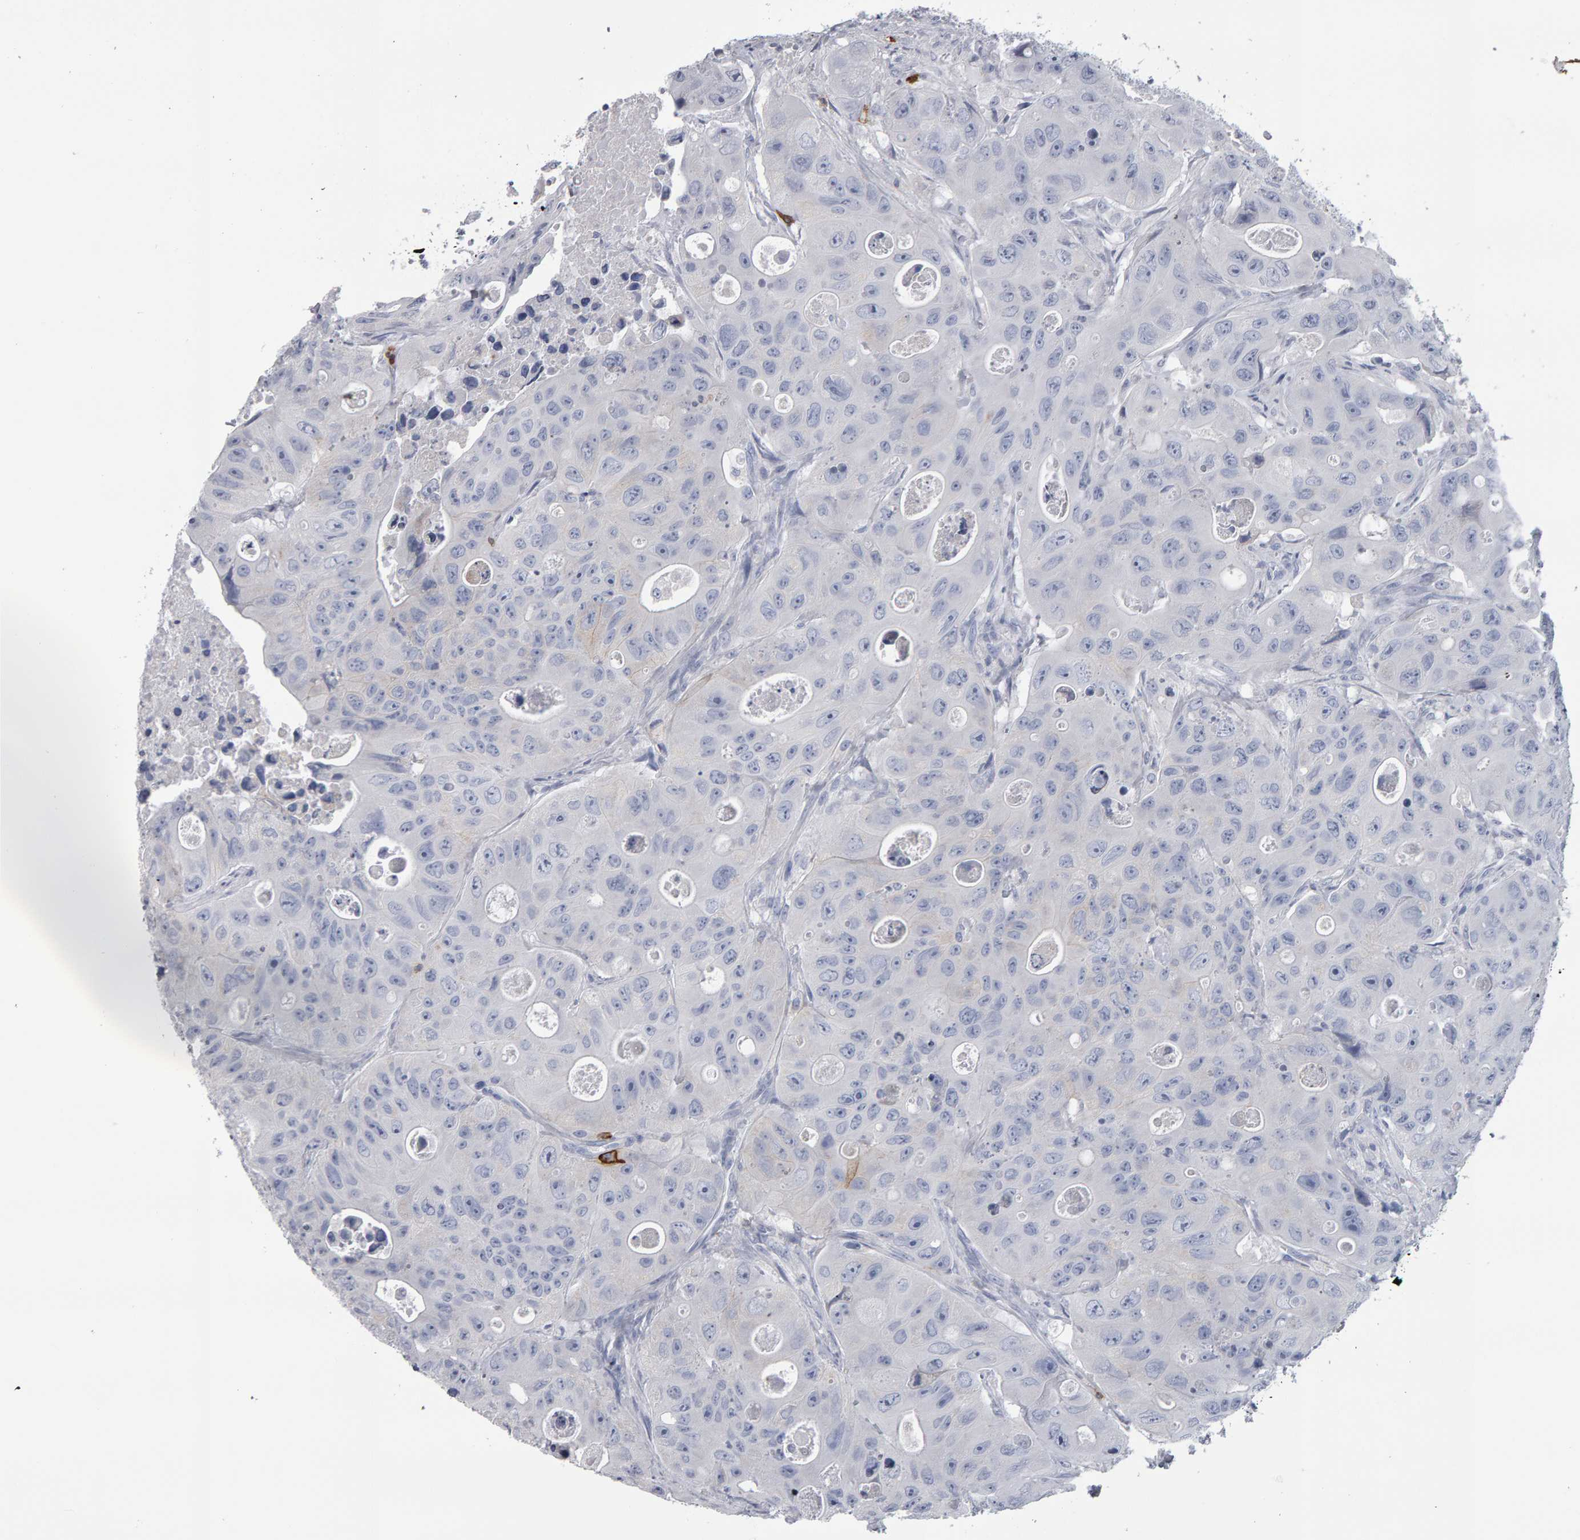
{"staining": {"intensity": "negative", "quantity": "none", "location": "none"}, "tissue": "colorectal cancer", "cell_type": "Tumor cells", "image_type": "cancer", "snomed": [{"axis": "morphology", "description": "Adenocarcinoma, NOS"}, {"axis": "topography", "description": "Colon"}], "caption": "The image reveals no staining of tumor cells in colorectal adenocarcinoma.", "gene": "CD38", "patient": {"sex": "female", "age": 46}}